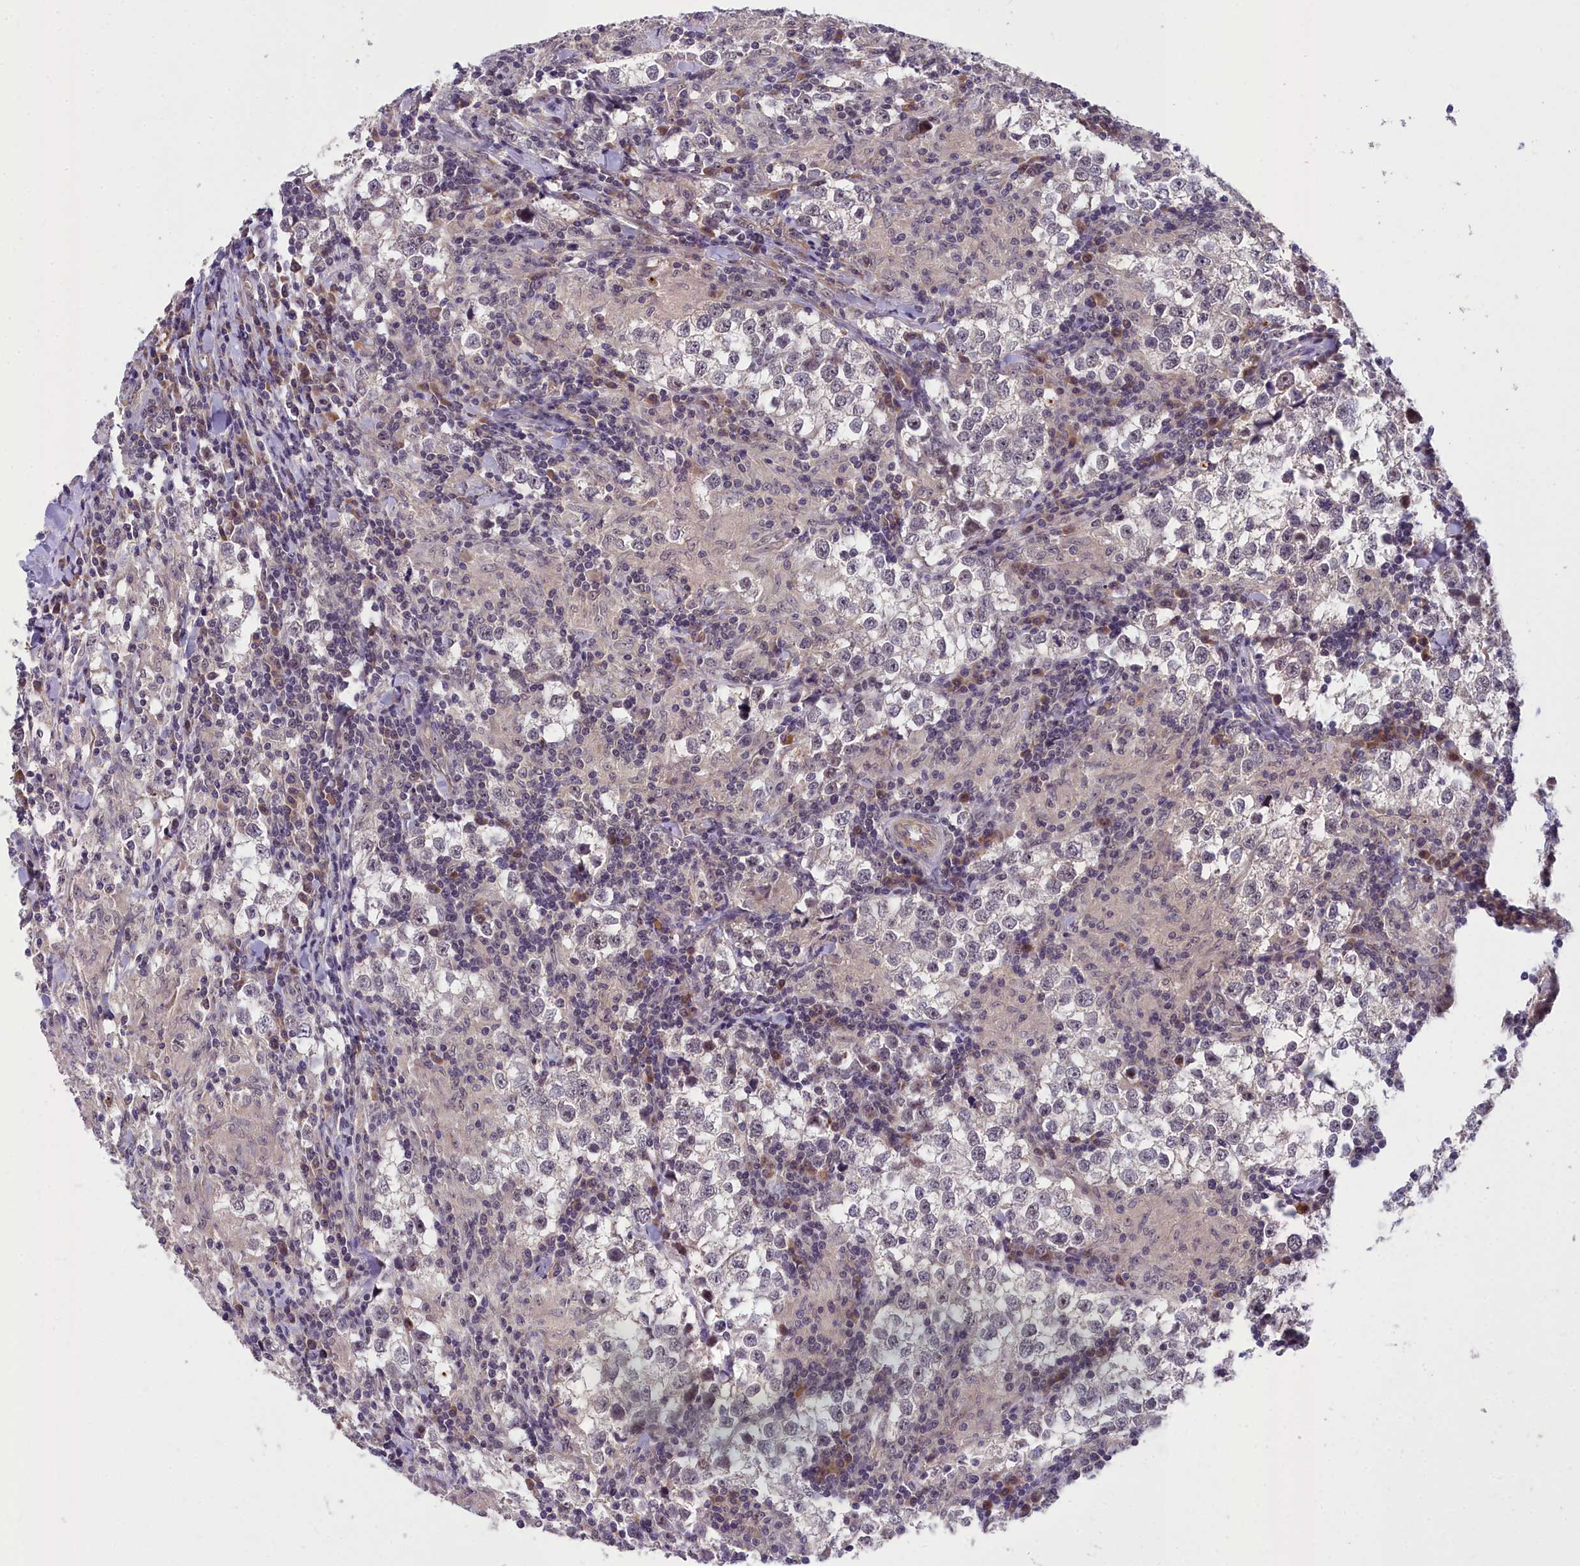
{"staining": {"intensity": "weak", "quantity": "<25%", "location": "nuclear"}, "tissue": "testis cancer", "cell_type": "Tumor cells", "image_type": "cancer", "snomed": [{"axis": "morphology", "description": "Seminoma, NOS"}, {"axis": "morphology", "description": "Carcinoma, Embryonal, NOS"}, {"axis": "topography", "description": "Testis"}], "caption": "This is an IHC image of testis seminoma. There is no staining in tumor cells.", "gene": "ZNF333", "patient": {"sex": "male", "age": 36}}